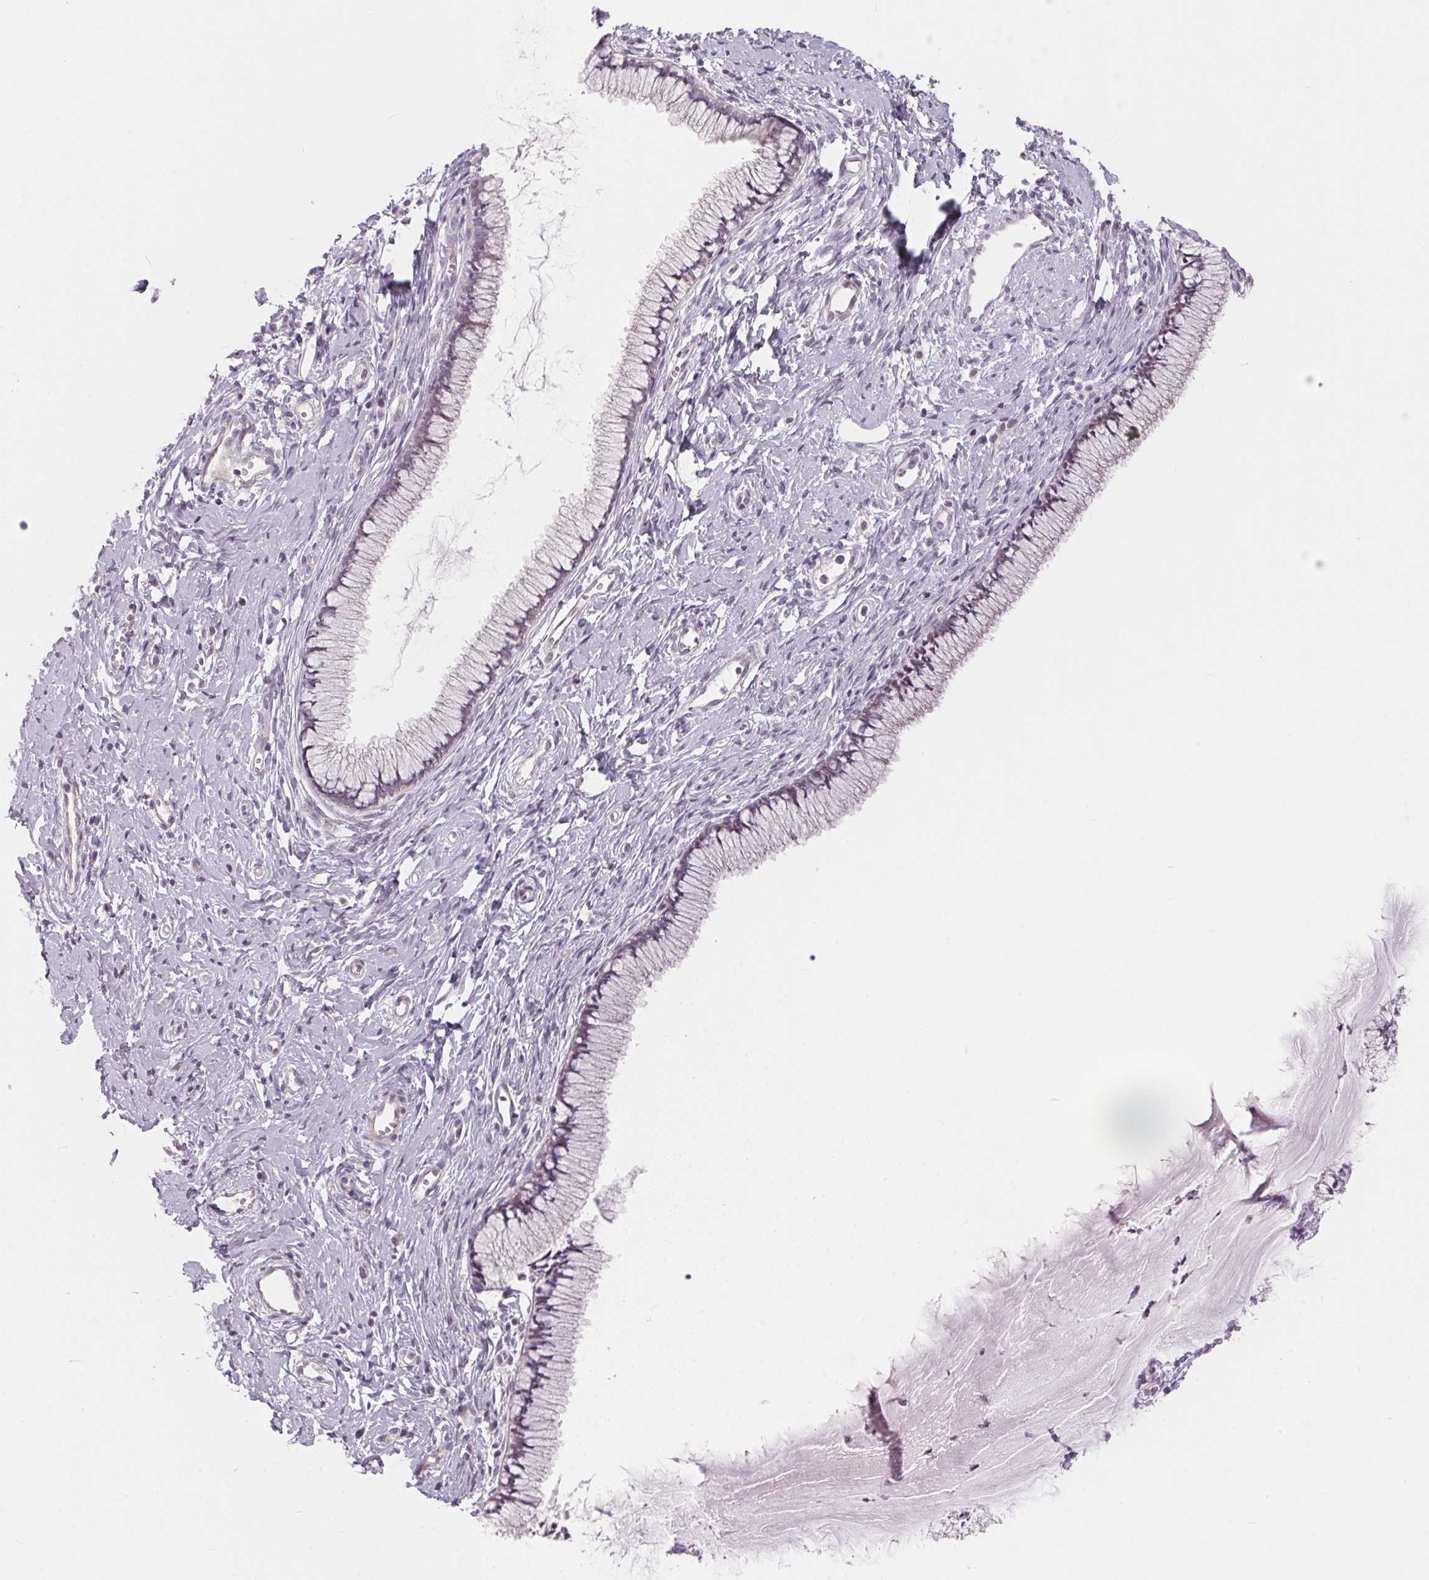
{"staining": {"intensity": "negative", "quantity": "none", "location": "none"}, "tissue": "cervix", "cell_type": "Glandular cells", "image_type": "normal", "snomed": [{"axis": "morphology", "description": "Normal tissue, NOS"}, {"axis": "topography", "description": "Cervix"}], "caption": "Immunohistochemical staining of normal cervix demonstrates no significant staining in glandular cells. (DAB immunohistochemistry with hematoxylin counter stain).", "gene": "GDAP1L1", "patient": {"sex": "female", "age": 40}}